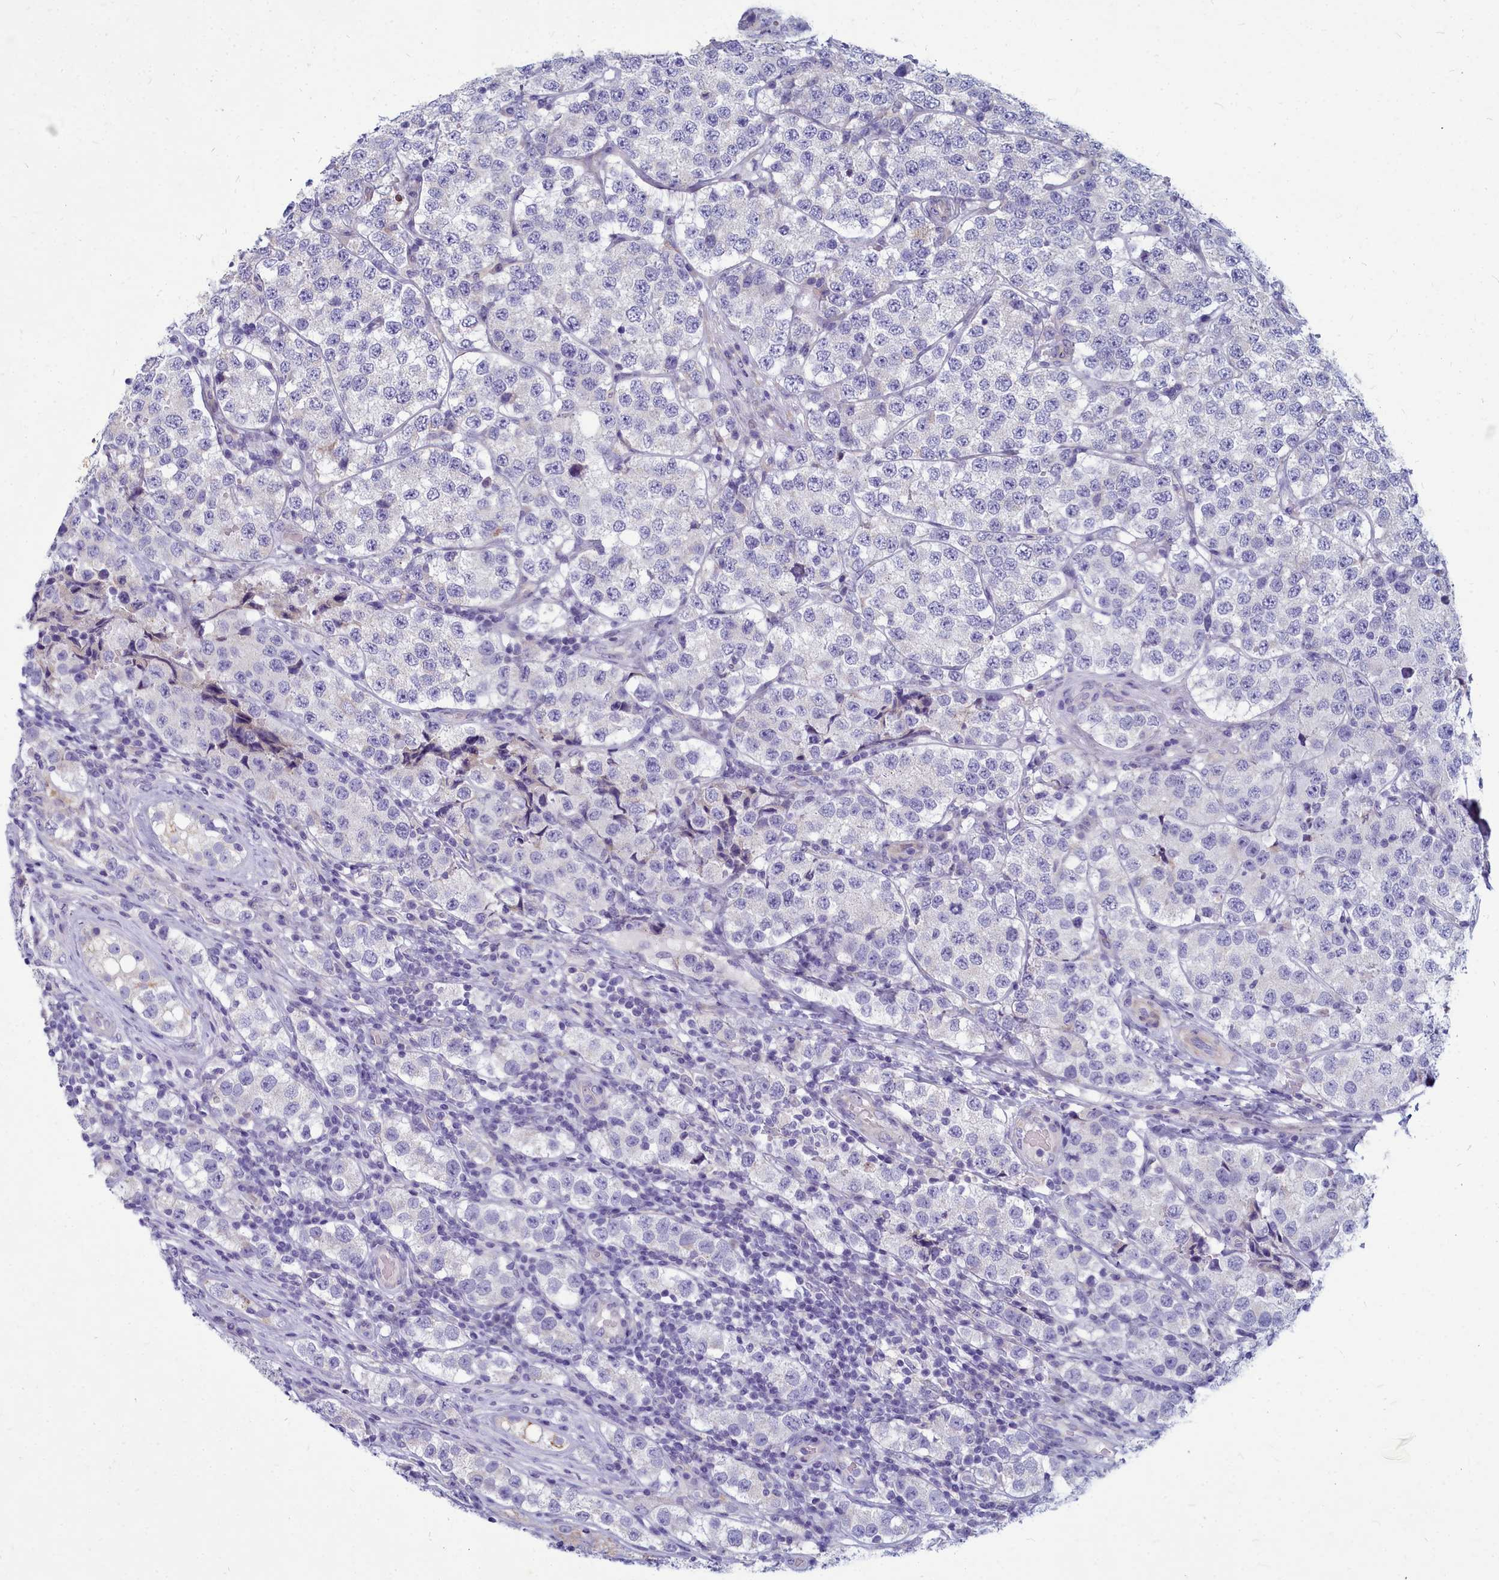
{"staining": {"intensity": "negative", "quantity": "none", "location": "none"}, "tissue": "testis cancer", "cell_type": "Tumor cells", "image_type": "cancer", "snomed": [{"axis": "morphology", "description": "Seminoma, NOS"}, {"axis": "topography", "description": "Testis"}], "caption": "This image is of testis seminoma stained with immunohistochemistry (IHC) to label a protein in brown with the nuclei are counter-stained blue. There is no expression in tumor cells.", "gene": "SMPD4", "patient": {"sex": "male", "age": 34}}